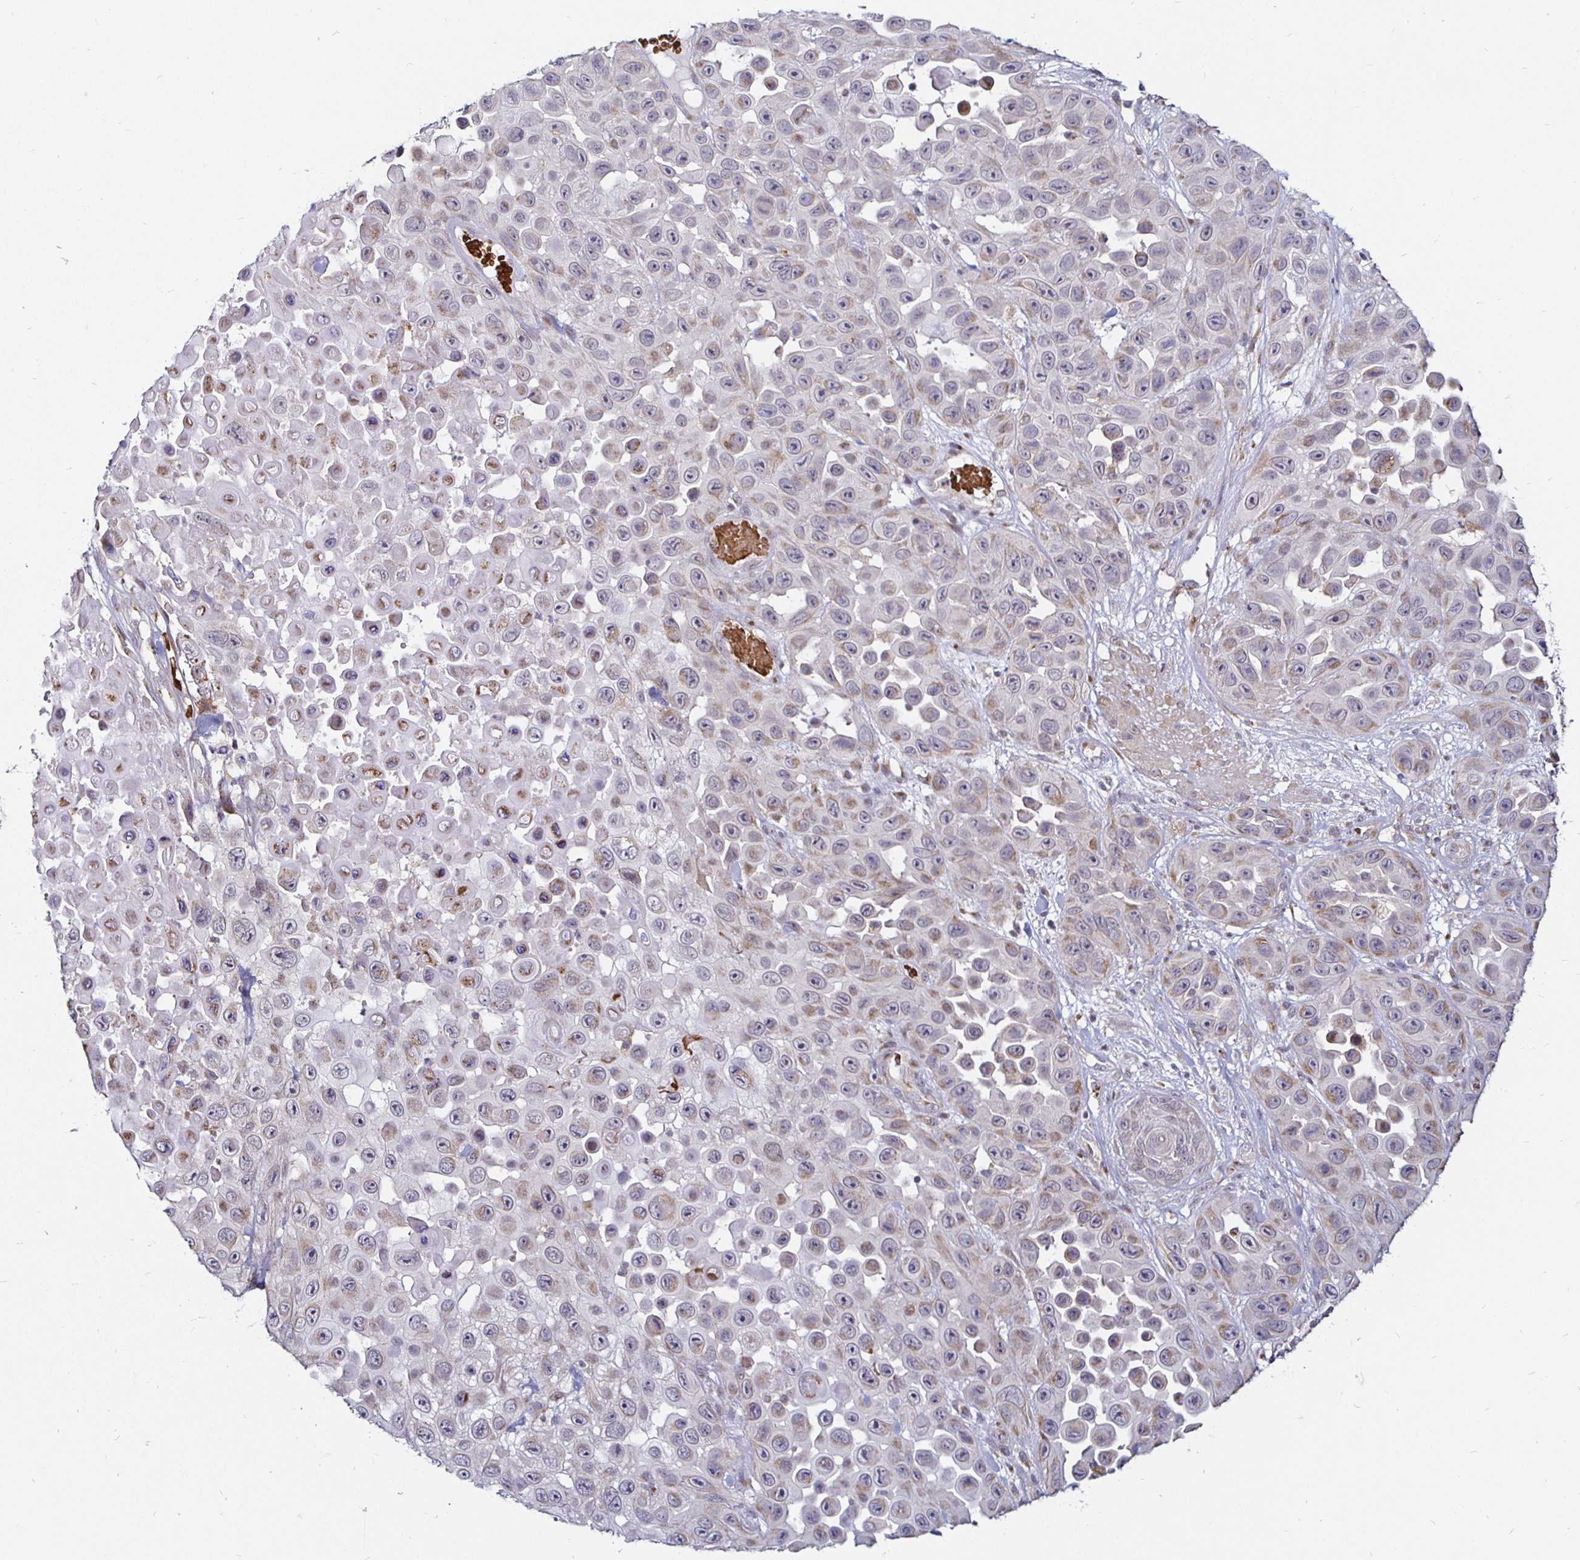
{"staining": {"intensity": "moderate", "quantity": "<25%", "location": "cytoplasmic/membranous"}, "tissue": "skin cancer", "cell_type": "Tumor cells", "image_type": "cancer", "snomed": [{"axis": "morphology", "description": "Squamous cell carcinoma, NOS"}, {"axis": "topography", "description": "Skin"}], "caption": "Moderate cytoplasmic/membranous expression for a protein is appreciated in about <25% of tumor cells of skin squamous cell carcinoma using immunohistochemistry.", "gene": "ATG3", "patient": {"sex": "male", "age": 81}}